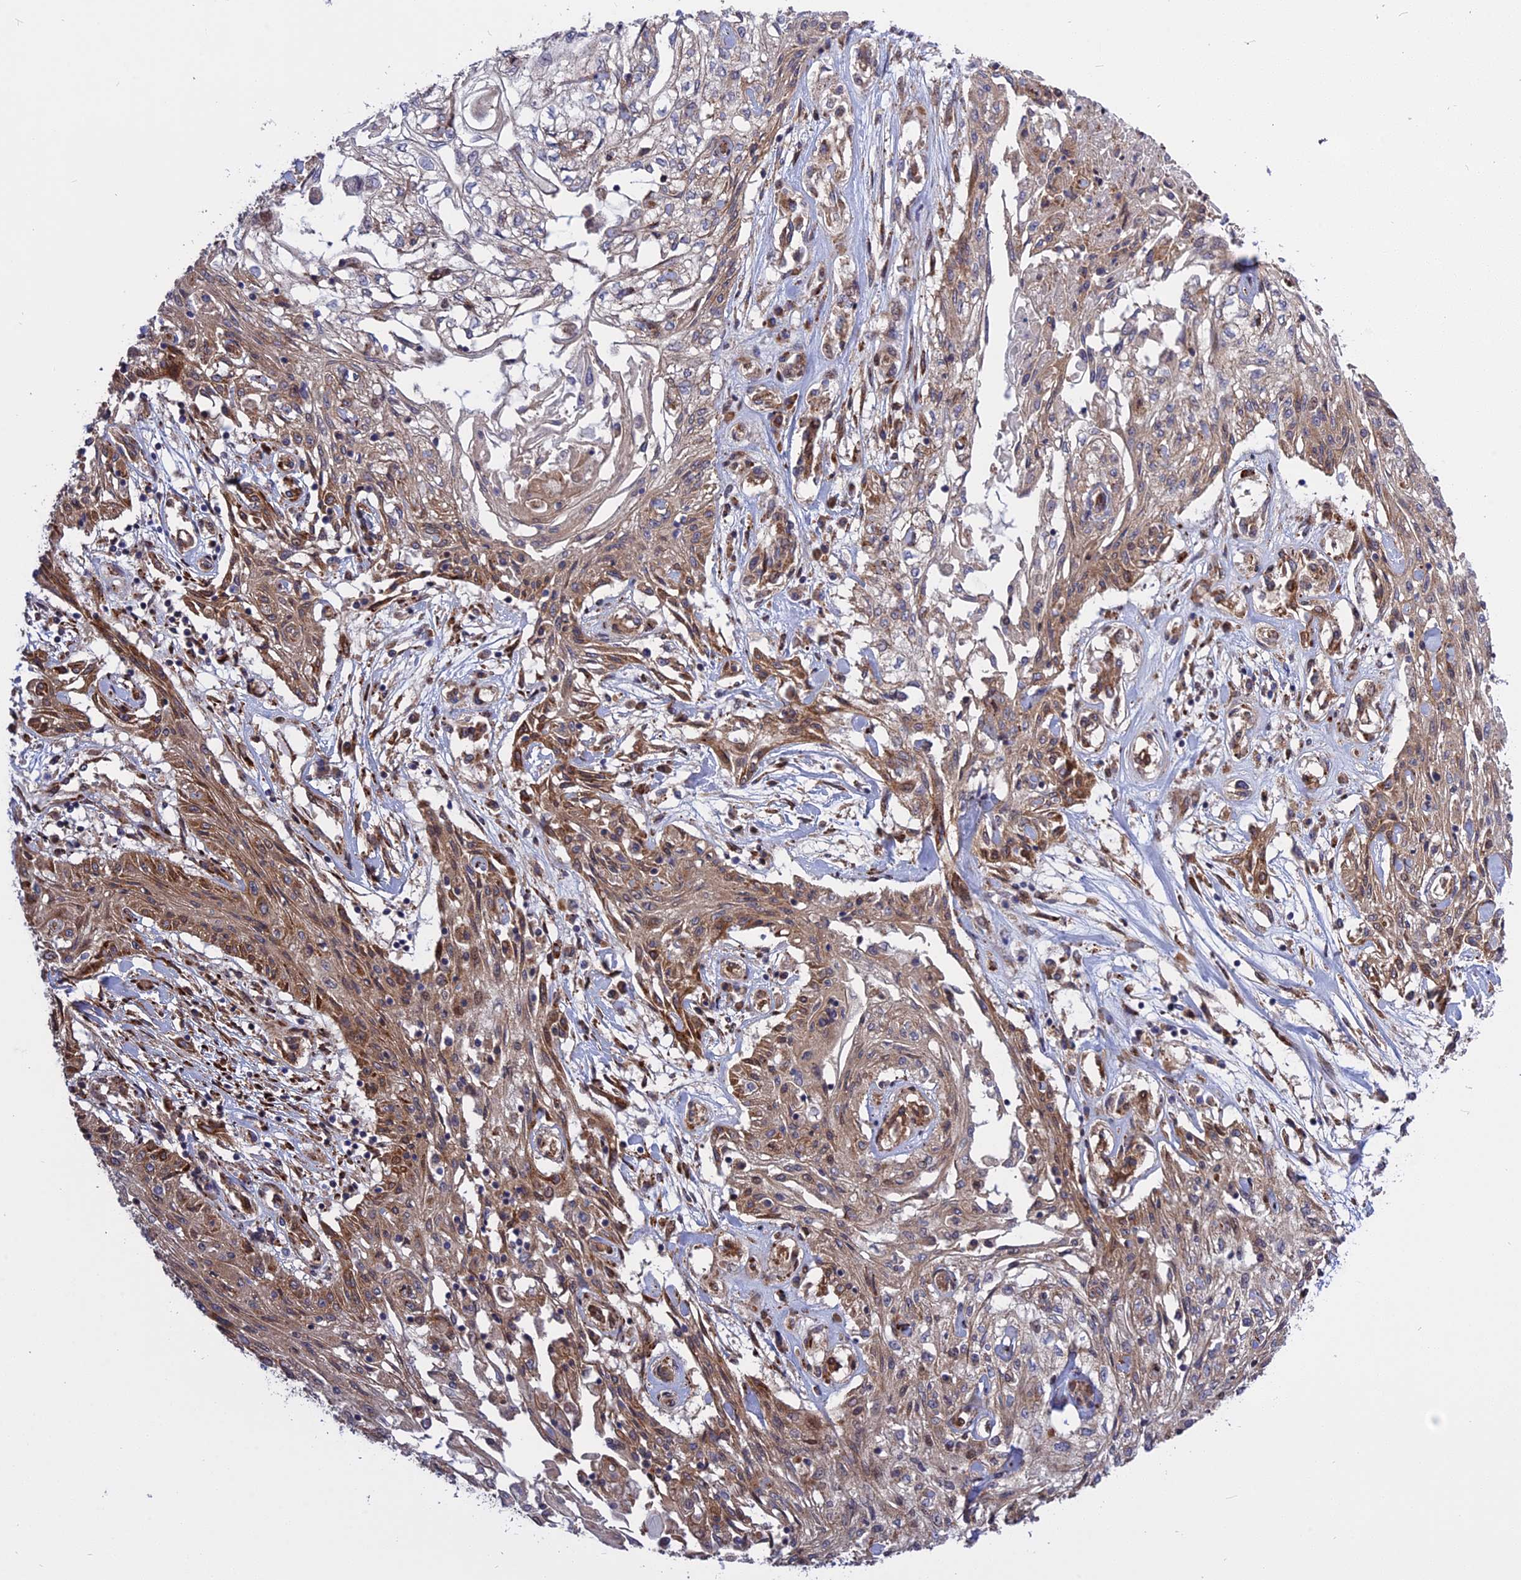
{"staining": {"intensity": "moderate", "quantity": "25%-75%", "location": "cytoplasmic/membranous"}, "tissue": "skin cancer", "cell_type": "Tumor cells", "image_type": "cancer", "snomed": [{"axis": "morphology", "description": "Squamous cell carcinoma, NOS"}, {"axis": "morphology", "description": "Squamous cell carcinoma, metastatic, NOS"}, {"axis": "topography", "description": "Skin"}, {"axis": "topography", "description": "Lymph node"}], "caption": "Immunohistochemistry (IHC) (DAB) staining of skin cancer shows moderate cytoplasmic/membranous protein positivity in about 25%-75% of tumor cells.", "gene": "DDX60L", "patient": {"sex": "male", "age": 75}}